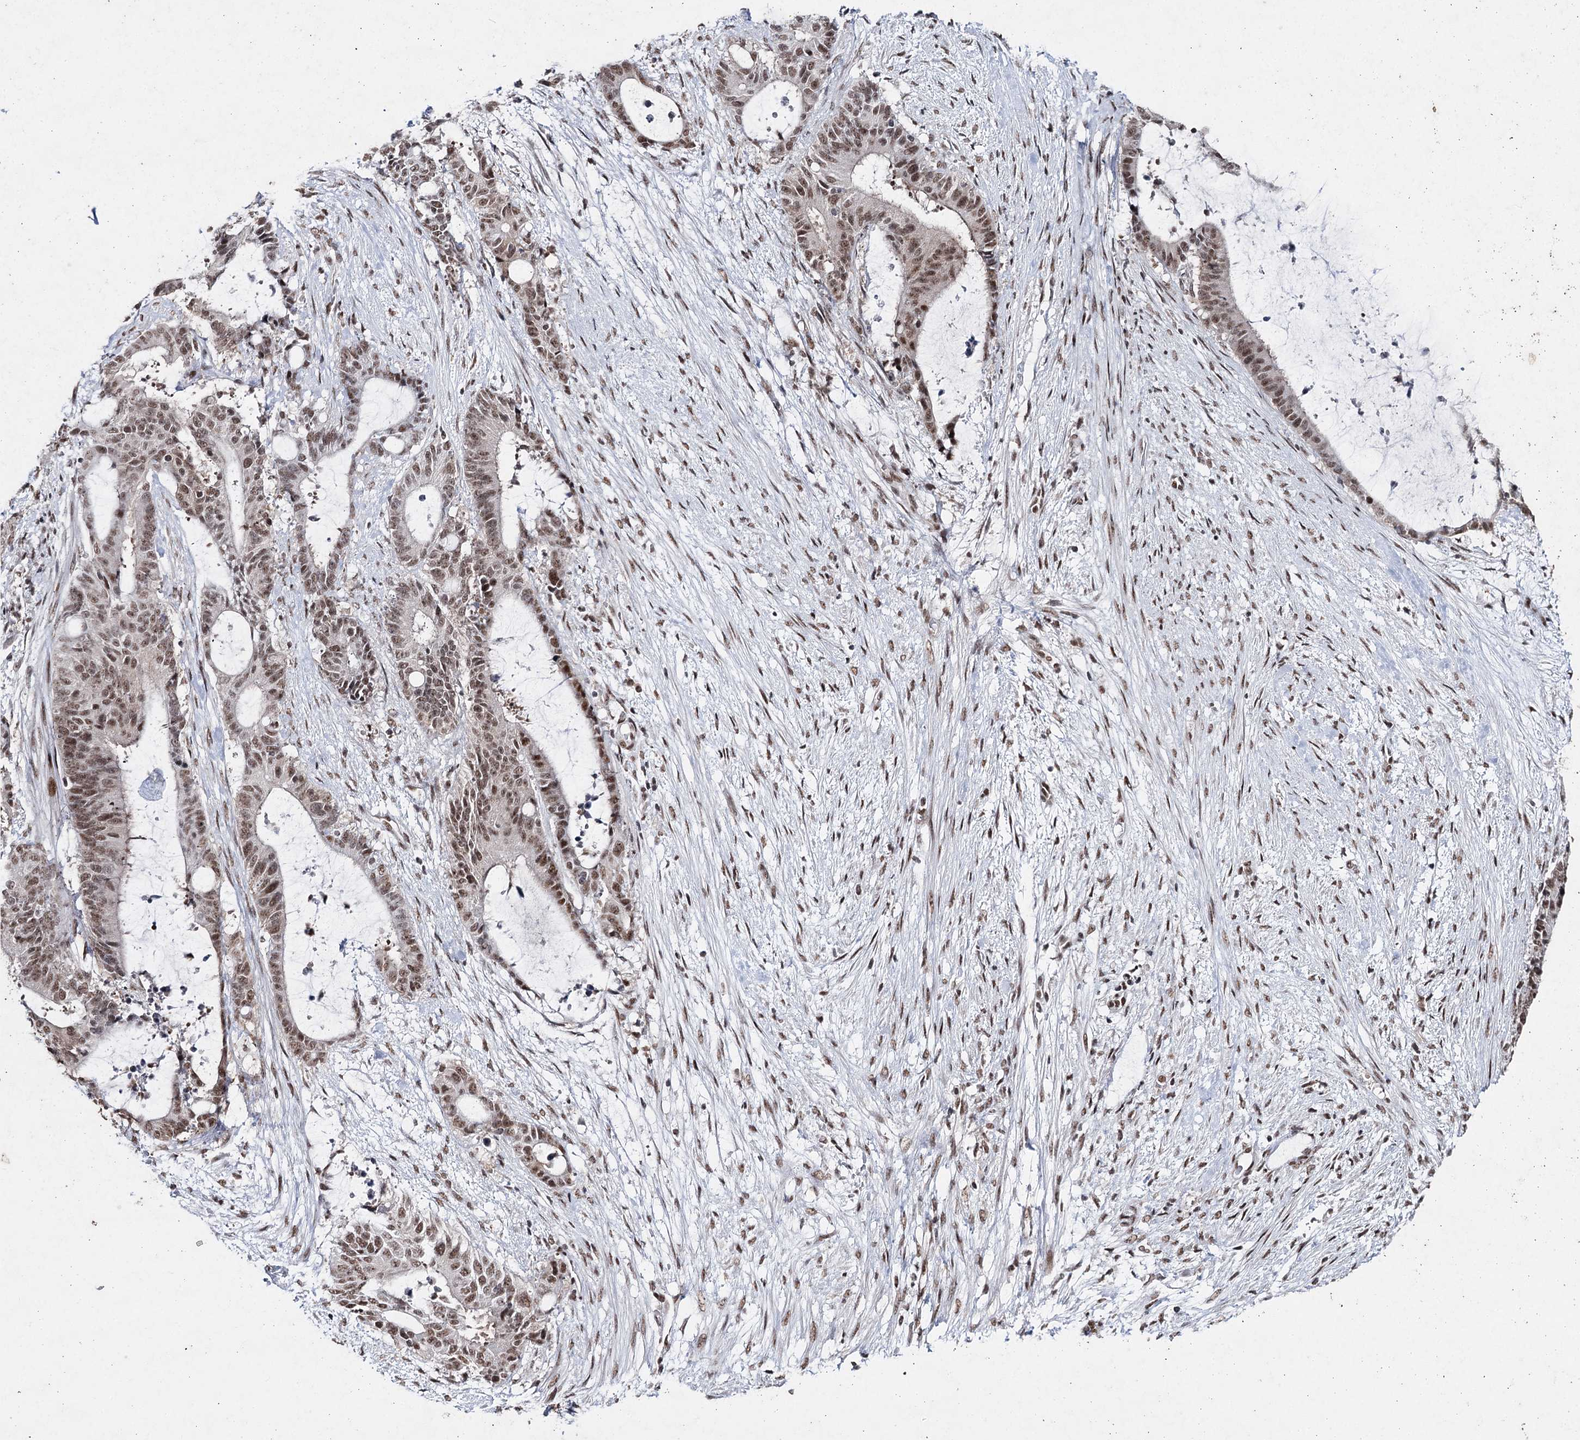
{"staining": {"intensity": "moderate", "quantity": ">75%", "location": "nuclear"}, "tissue": "liver cancer", "cell_type": "Tumor cells", "image_type": "cancer", "snomed": [{"axis": "morphology", "description": "Normal tissue, NOS"}, {"axis": "morphology", "description": "Cholangiocarcinoma"}, {"axis": "topography", "description": "Liver"}, {"axis": "topography", "description": "Peripheral nerve tissue"}], "caption": "Human liver cancer stained for a protein (brown) demonstrates moderate nuclear positive positivity in approximately >75% of tumor cells.", "gene": "PDCD4", "patient": {"sex": "female", "age": 73}}